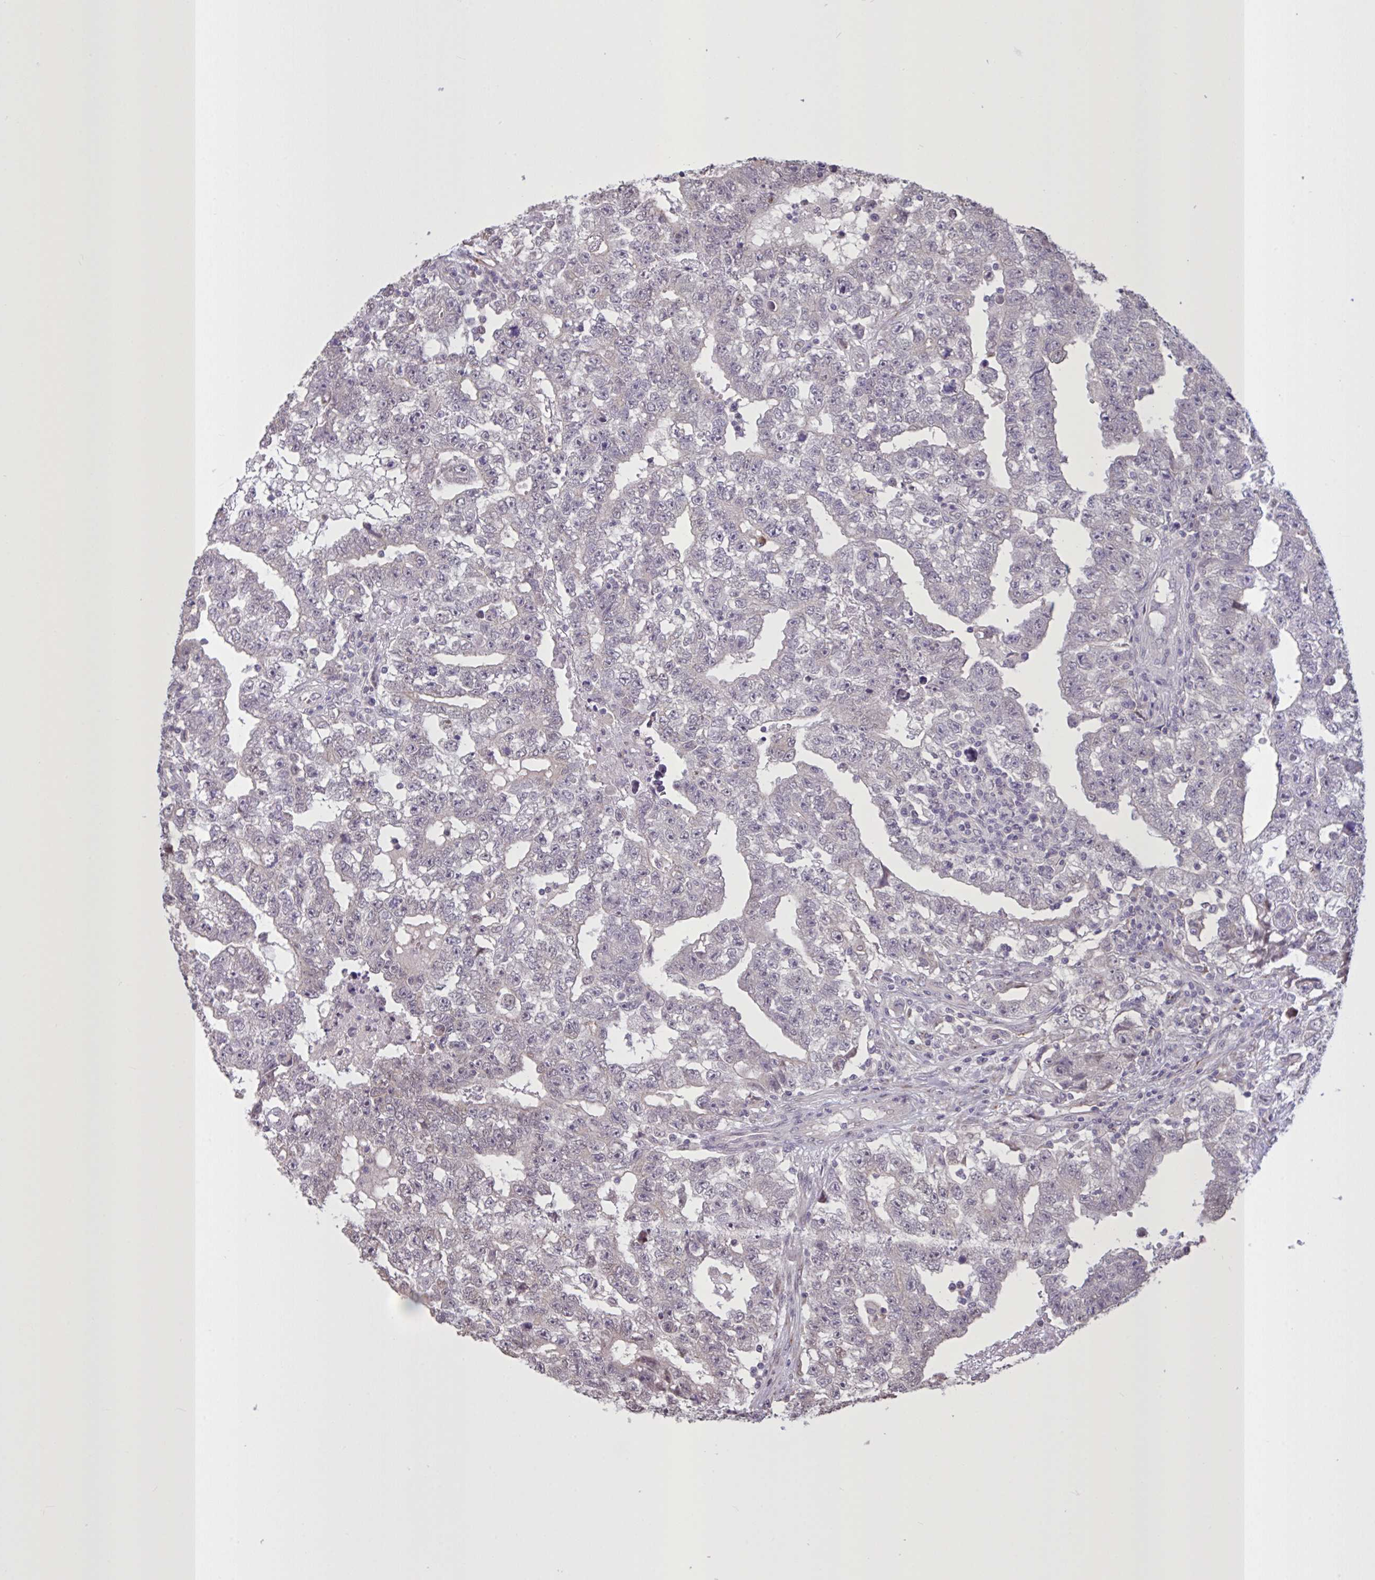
{"staining": {"intensity": "negative", "quantity": "none", "location": "none"}, "tissue": "testis cancer", "cell_type": "Tumor cells", "image_type": "cancer", "snomed": [{"axis": "morphology", "description": "Carcinoma, Embryonal, NOS"}, {"axis": "topography", "description": "Testis"}], "caption": "Testis cancer (embryonal carcinoma) stained for a protein using immunohistochemistry reveals no staining tumor cells.", "gene": "MRGPRX2", "patient": {"sex": "male", "age": 25}}